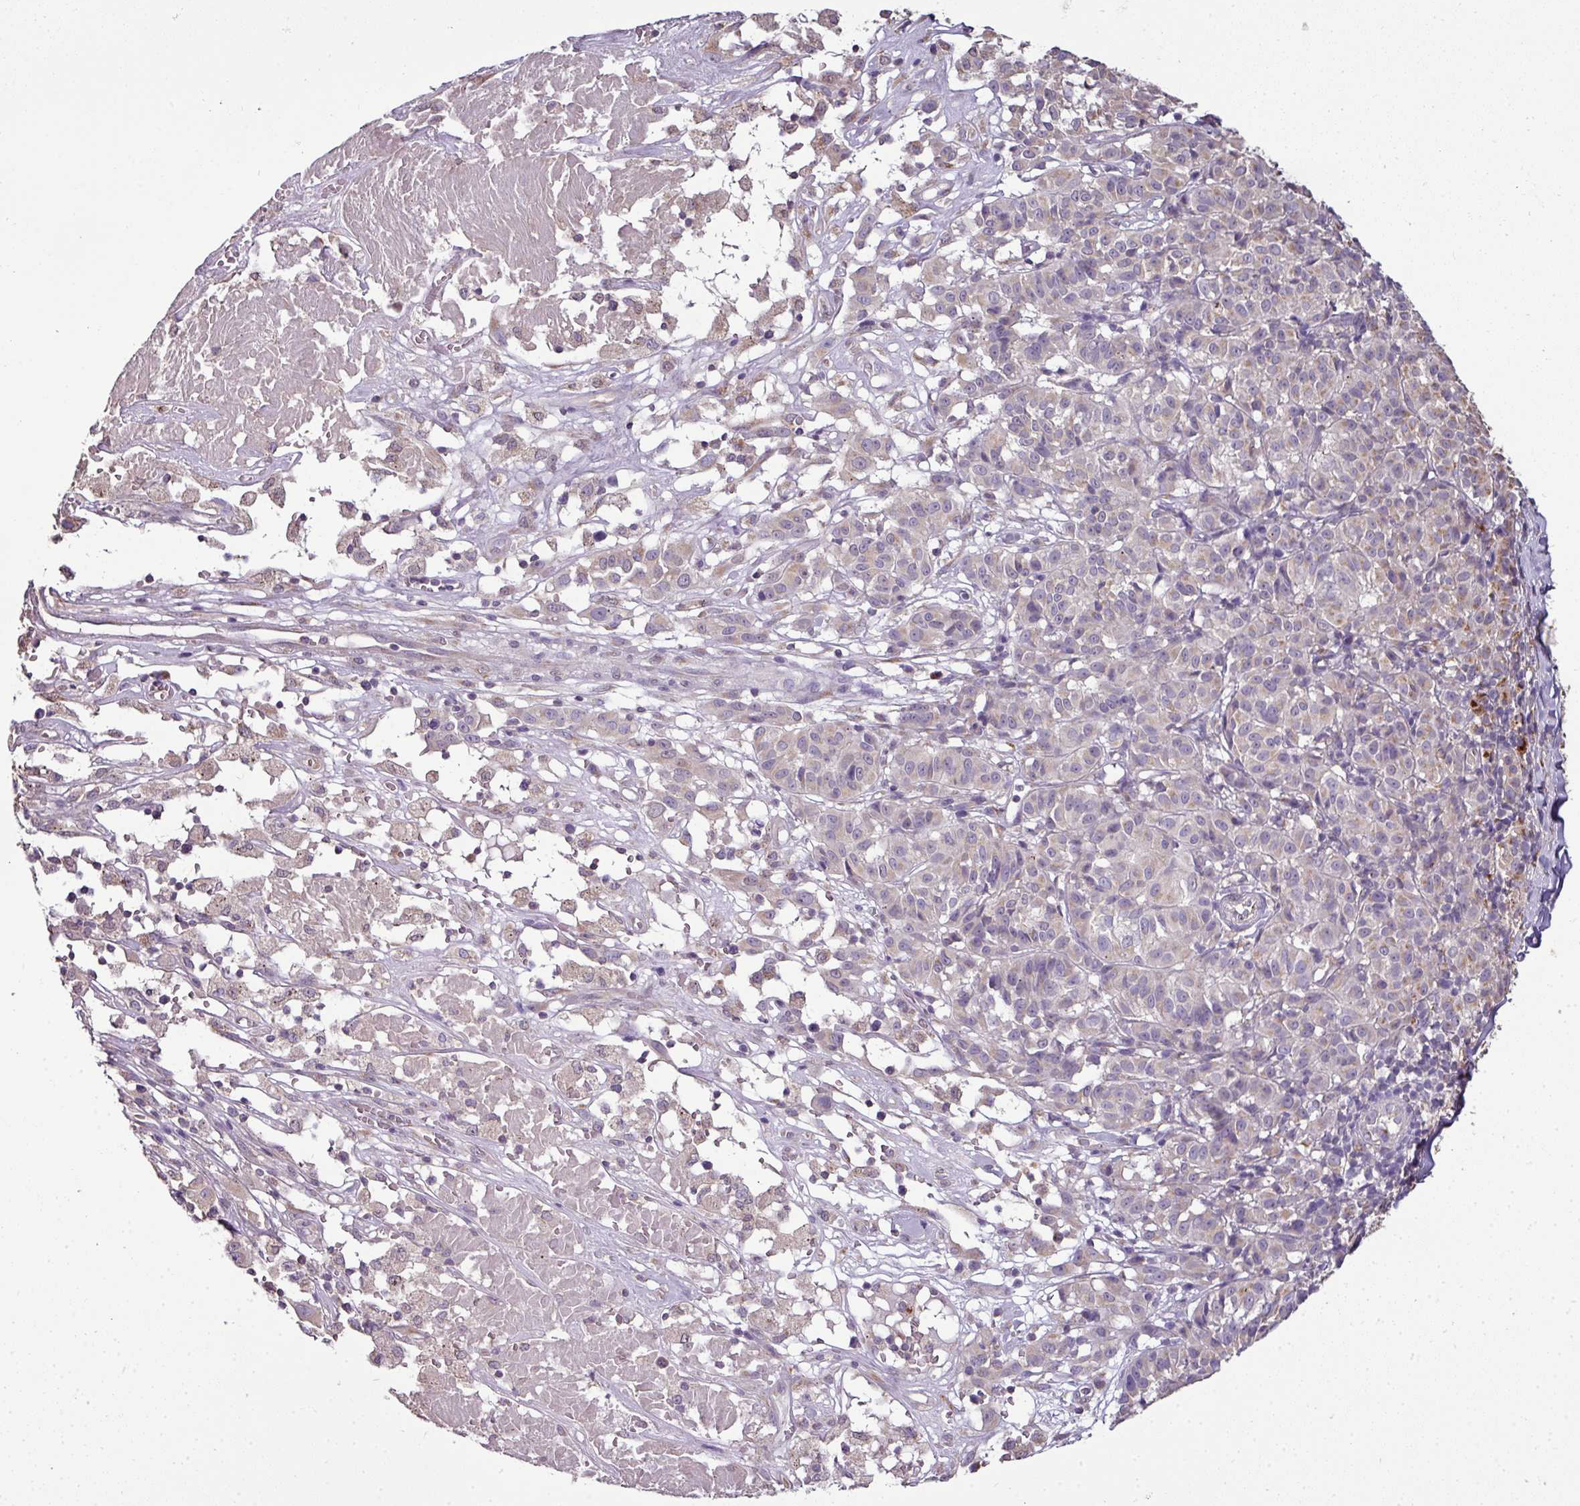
{"staining": {"intensity": "negative", "quantity": "none", "location": "none"}, "tissue": "melanoma", "cell_type": "Tumor cells", "image_type": "cancer", "snomed": [{"axis": "morphology", "description": "Malignant melanoma, NOS"}, {"axis": "topography", "description": "Skin"}], "caption": "An immunohistochemistry (IHC) micrograph of melanoma is shown. There is no staining in tumor cells of melanoma. (IHC, brightfield microscopy, high magnification).", "gene": "JPH2", "patient": {"sex": "female", "age": 72}}